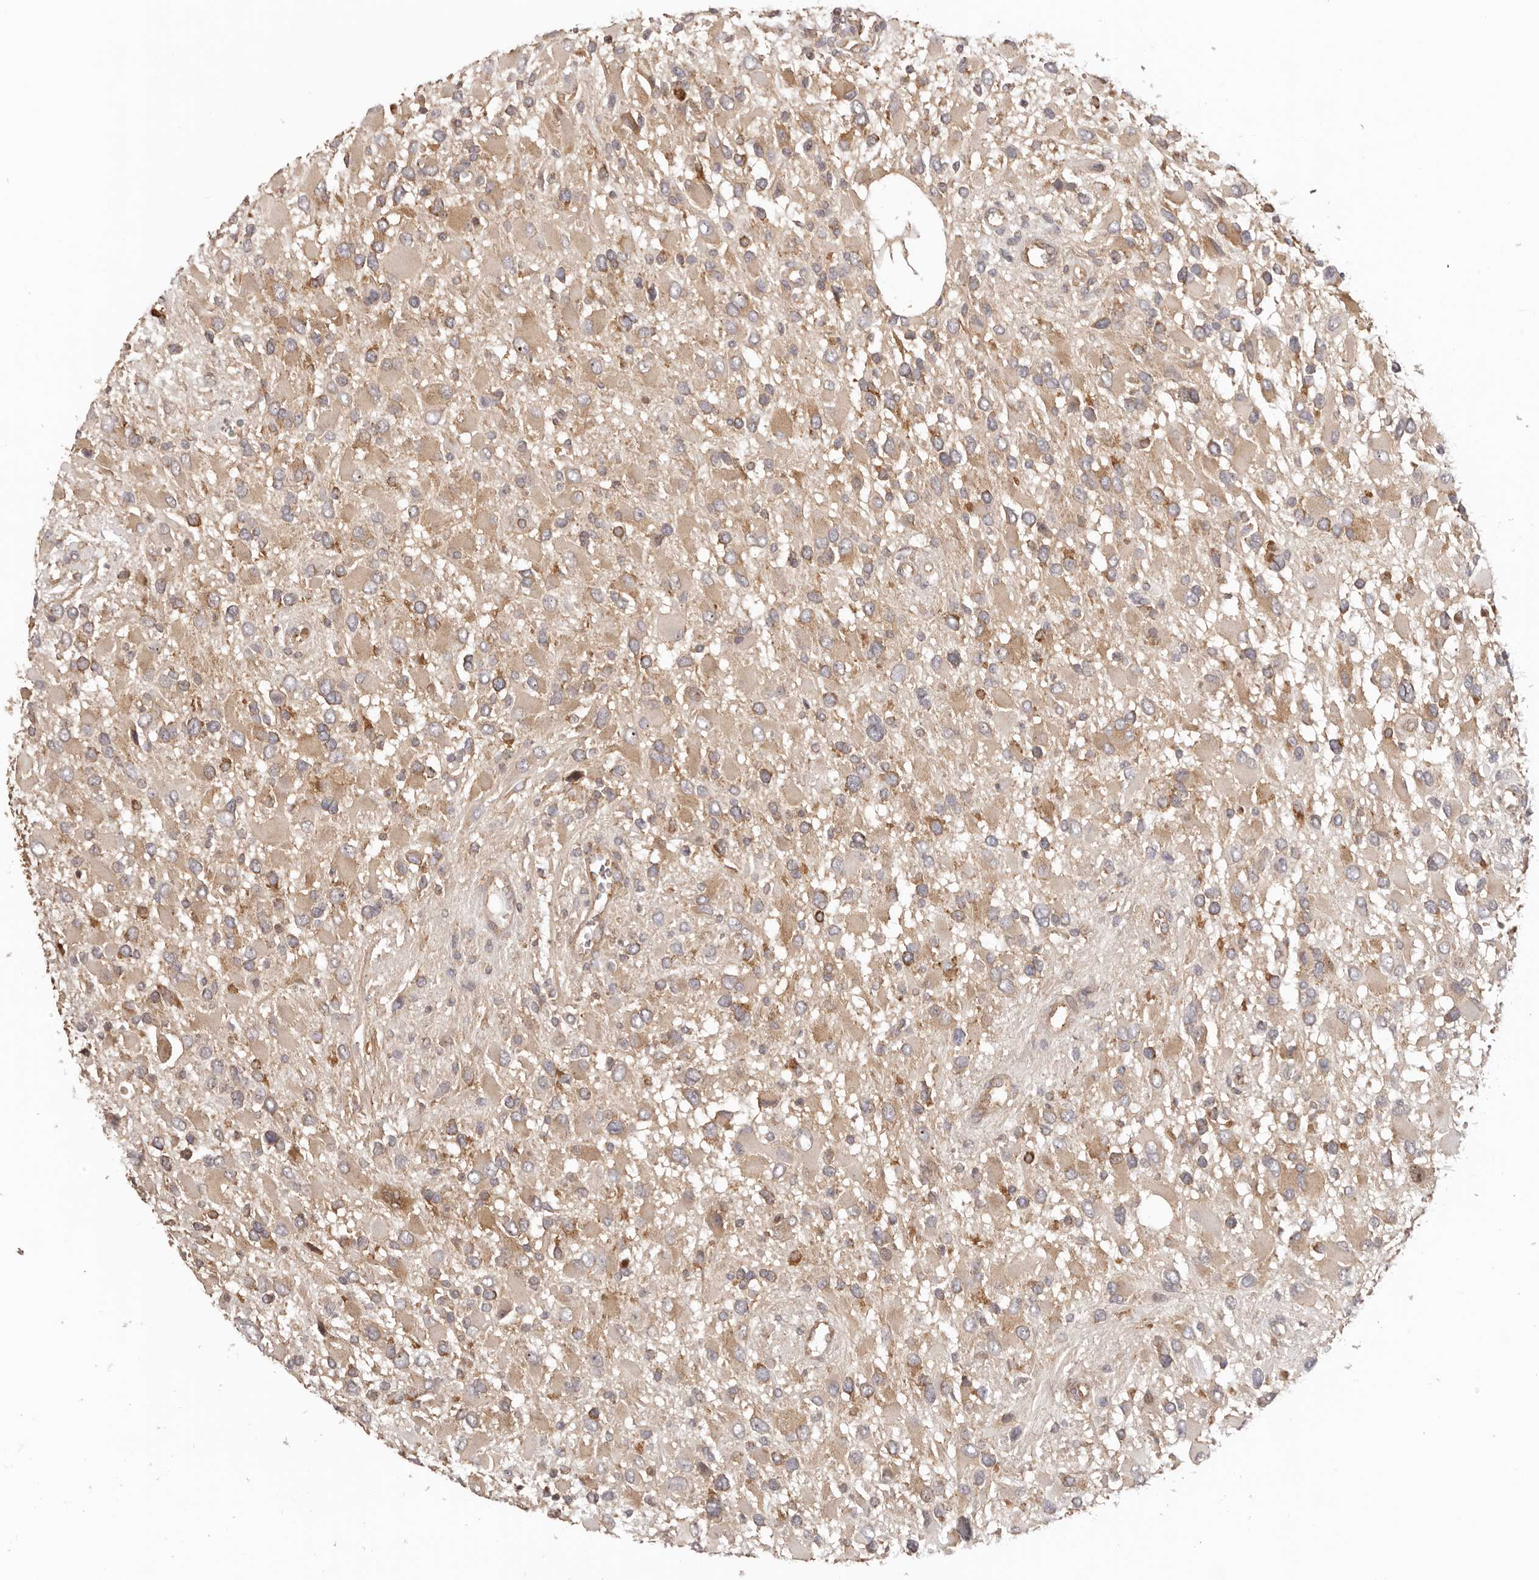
{"staining": {"intensity": "moderate", "quantity": ">75%", "location": "cytoplasmic/membranous"}, "tissue": "glioma", "cell_type": "Tumor cells", "image_type": "cancer", "snomed": [{"axis": "morphology", "description": "Glioma, malignant, High grade"}, {"axis": "topography", "description": "Brain"}], "caption": "Tumor cells demonstrate moderate cytoplasmic/membranous positivity in approximately >75% of cells in malignant glioma (high-grade). Nuclei are stained in blue.", "gene": "EEF1E1", "patient": {"sex": "male", "age": 53}}